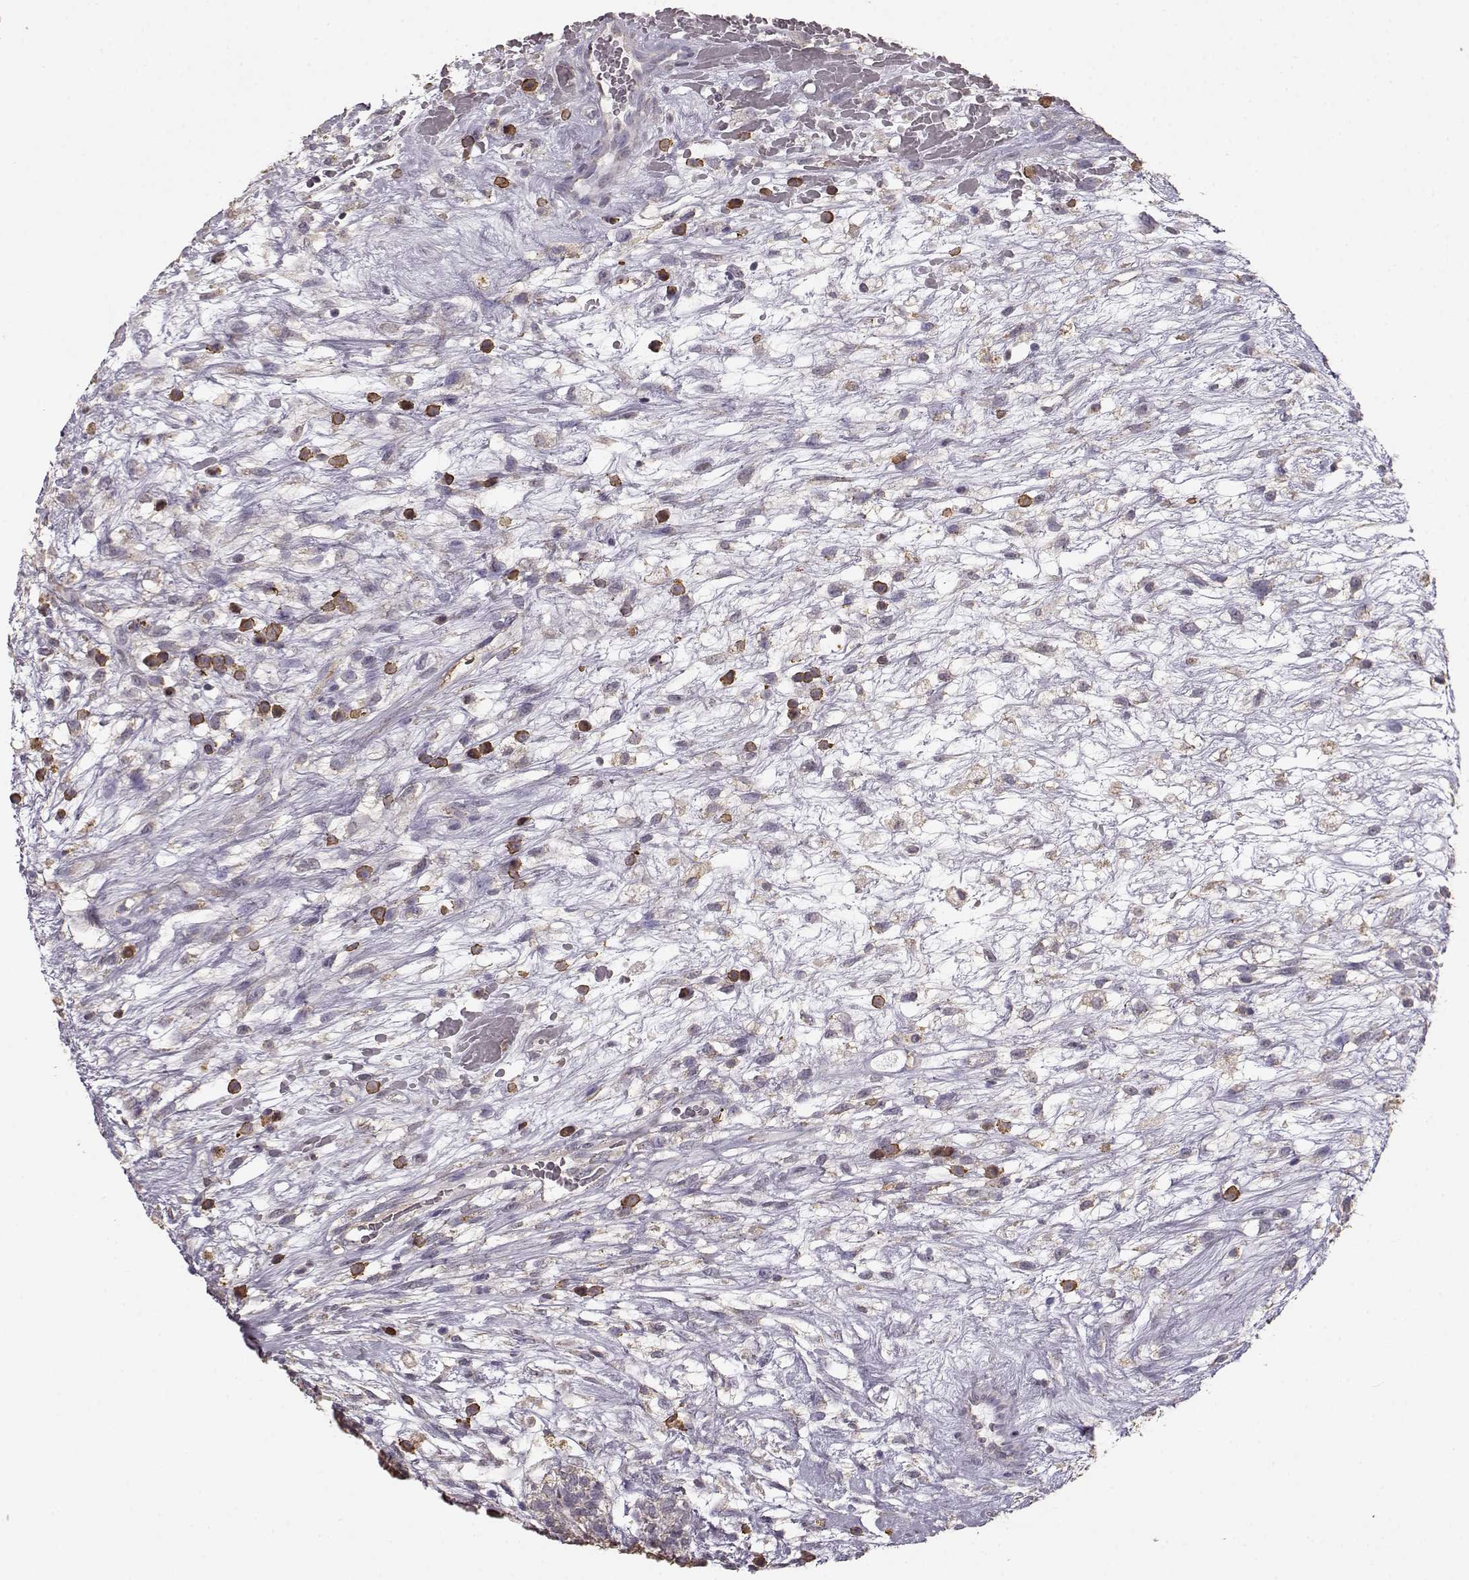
{"staining": {"intensity": "negative", "quantity": "none", "location": "none"}, "tissue": "testis cancer", "cell_type": "Tumor cells", "image_type": "cancer", "snomed": [{"axis": "morphology", "description": "Normal tissue, NOS"}, {"axis": "morphology", "description": "Carcinoma, Embryonal, NOS"}, {"axis": "topography", "description": "Testis"}], "caption": "IHC photomicrograph of neoplastic tissue: human embryonal carcinoma (testis) stained with DAB demonstrates no significant protein staining in tumor cells.", "gene": "GABRG3", "patient": {"sex": "male", "age": 32}}